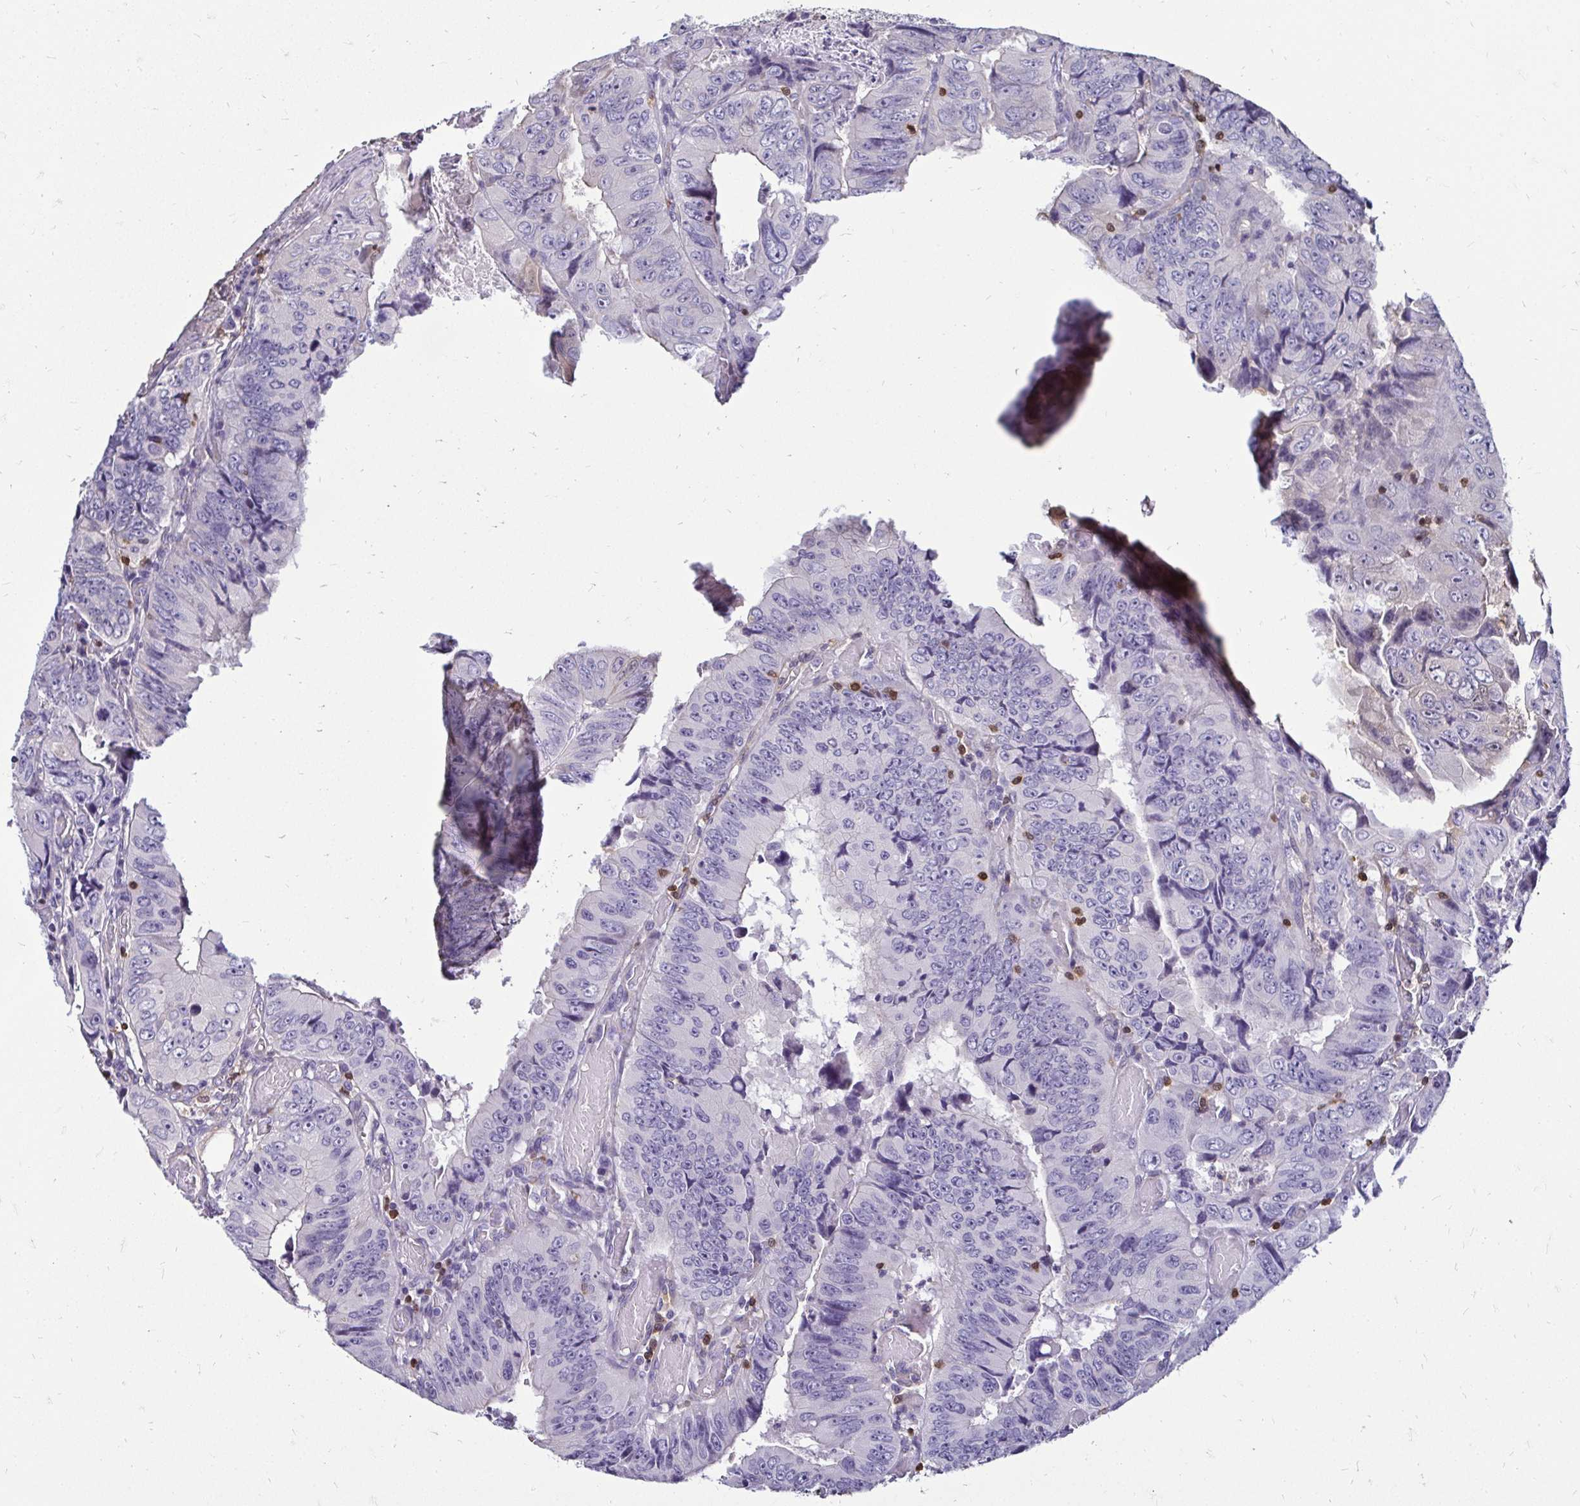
{"staining": {"intensity": "negative", "quantity": "none", "location": "none"}, "tissue": "colorectal cancer", "cell_type": "Tumor cells", "image_type": "cancer", "snomed": [{"axis": "morphology", "description": "Adenocarcinoma, NOS"}, {"axis": "topography", "description": "Colon"}], "caption": "Tumor cells are negative for protein expression in human colorectal cancer. Brightfield microscopy of immunohistochemistry stained with DAB (brown) and hematoxylin (blue), captured at high magnification.", "gene": "ZFP1", "patient": {"sex": "female", "age": 84}}